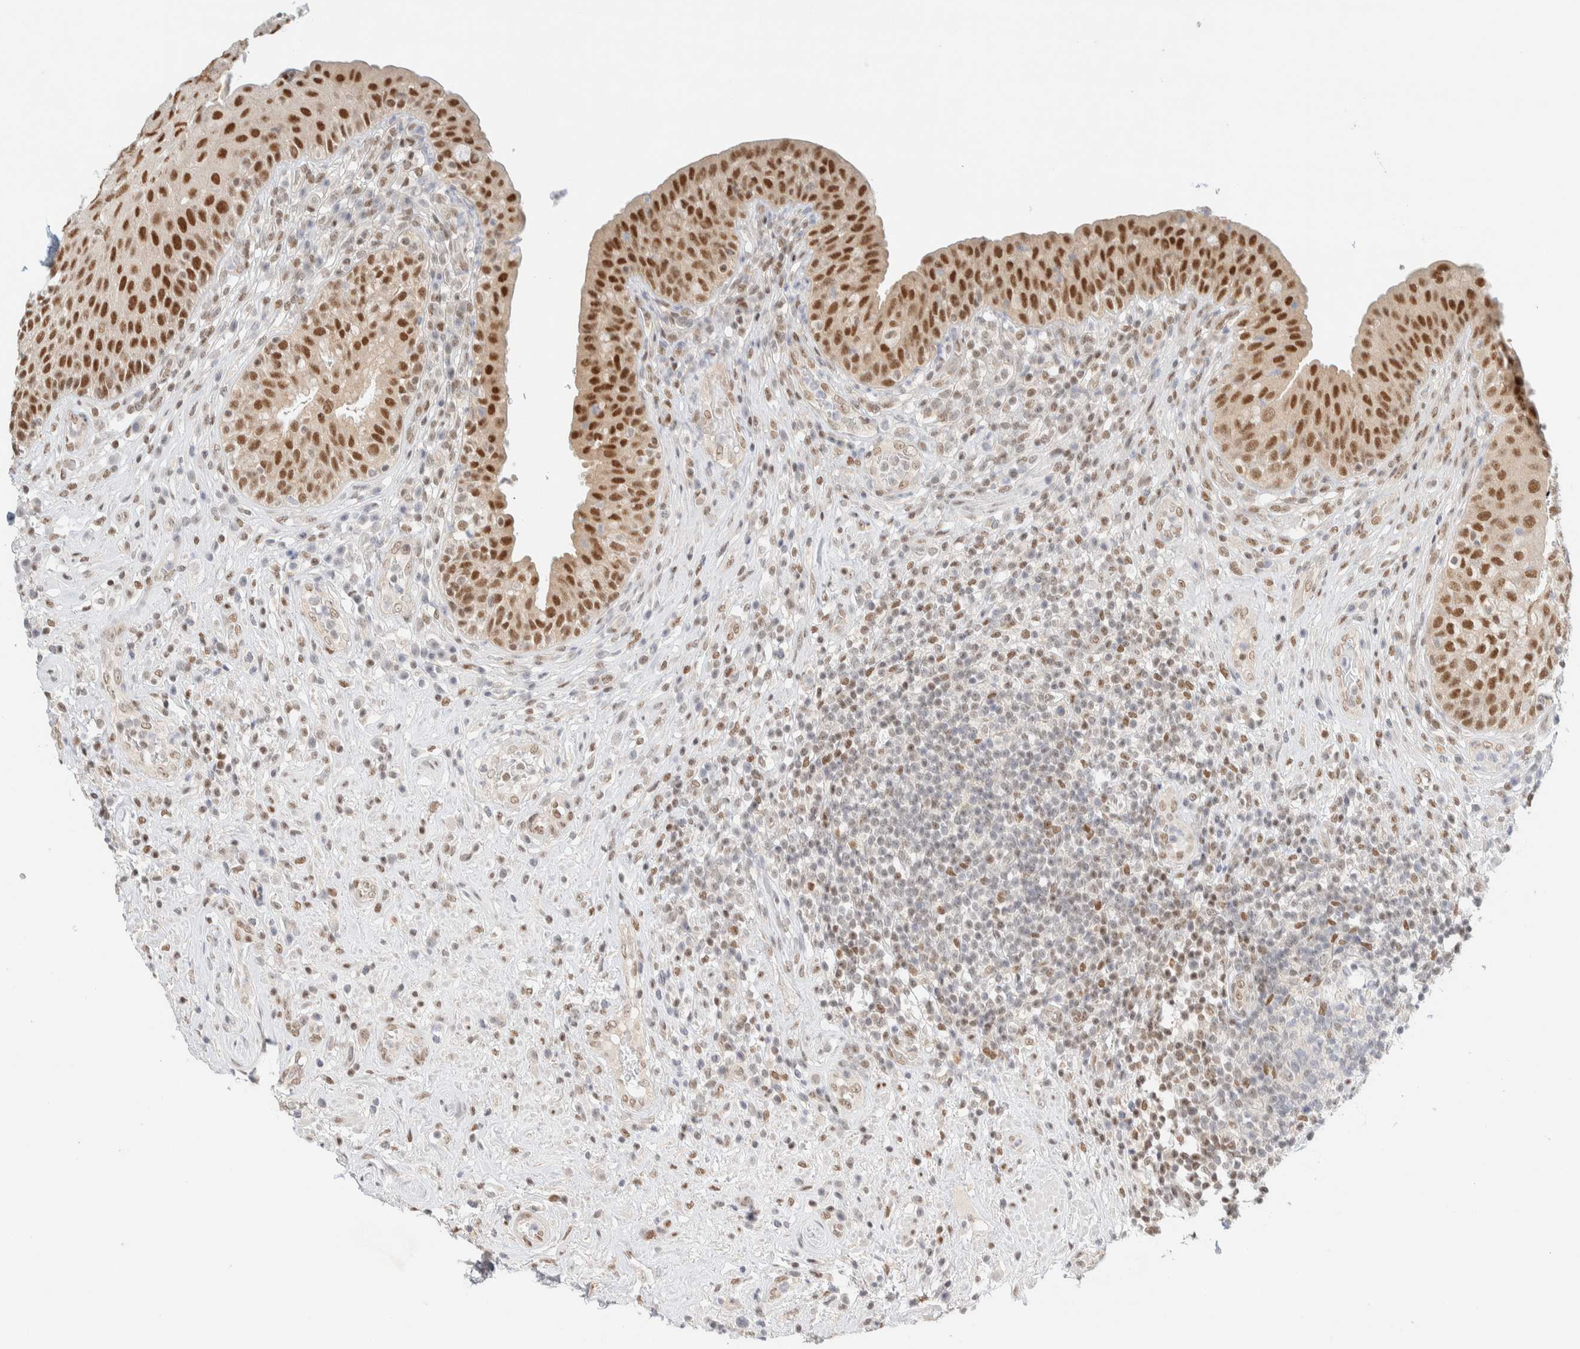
{"staining": {"intensity": "strong", "quantity": ">75%", "location": "nuclear"}, "tissue": "urinary bladder", "cell_type": "Urothelial cells", "image_type": "normal", "snomed": [{"axis": "morphology", "description": "Normal tissue, NOS"}, {"axis": "topography", "description": "Urinary bladder"}], "caption": "Urinary bladder stained with IHC shows strong nuclear expression in approximately >75% of urothelial cells.", "gene": "PYGO2", "patient": {"sex": "female", "age": 62}}